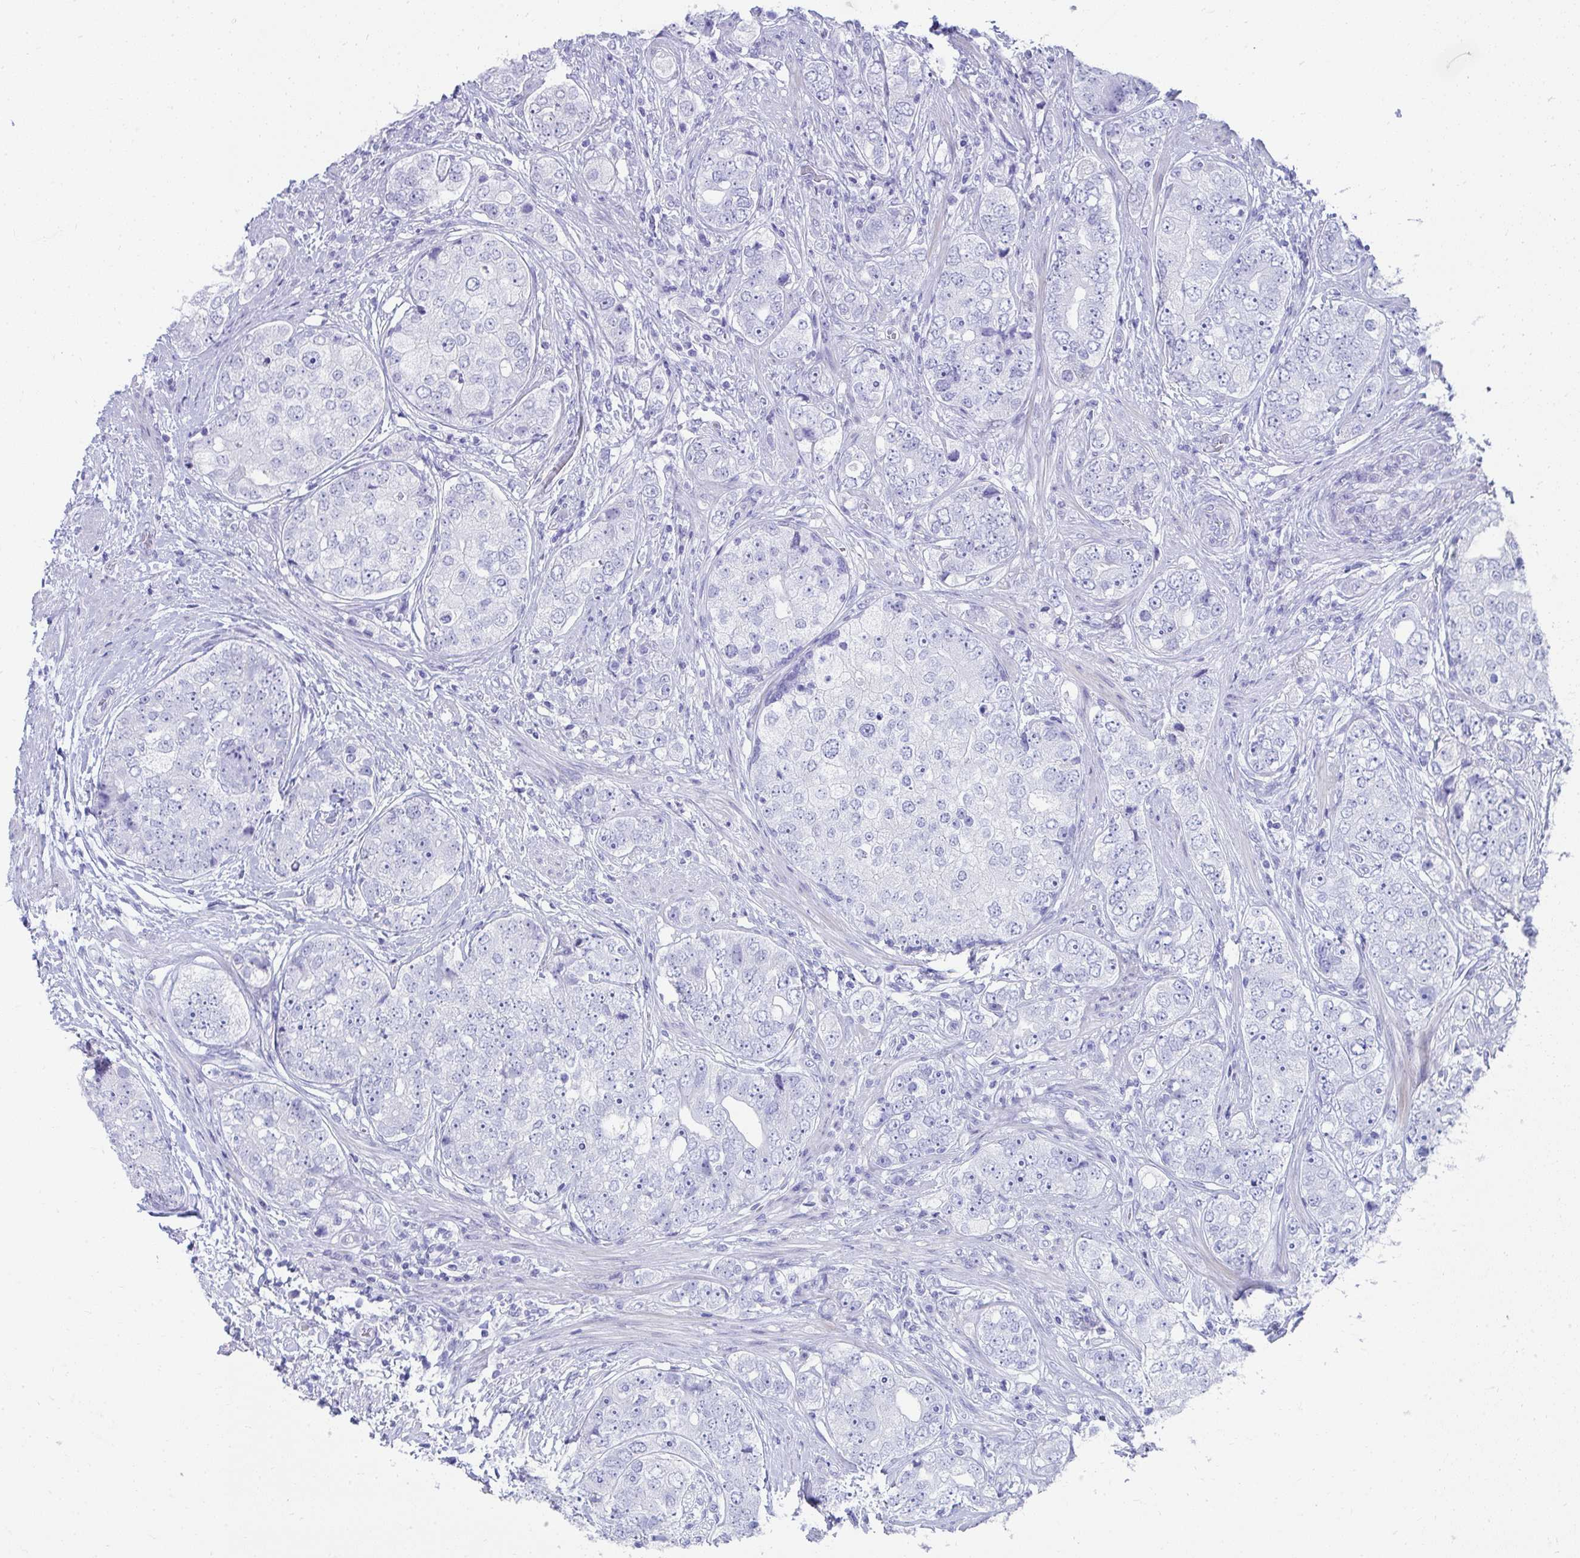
{"staining": {"intensity": "negative", "quantity": "none", "location": "none"}, "tissue": "prostate cancer", "cell_type": "Tumor cells", "image_type": "cancer", "snomed": [{"axis": "morphology", "description": "Adenocarcinoma, High grade"}, {"axis": "topography", "description": "Prostate"}], "caption": "Human adenocarcinoma (high-grade) (prostate) stained for a protein using immunohistochemistry (IHC) reveals no staining in tumor cells.", "gene": "SEC14L3", "patient": {"sex": "male", "age": 60}}